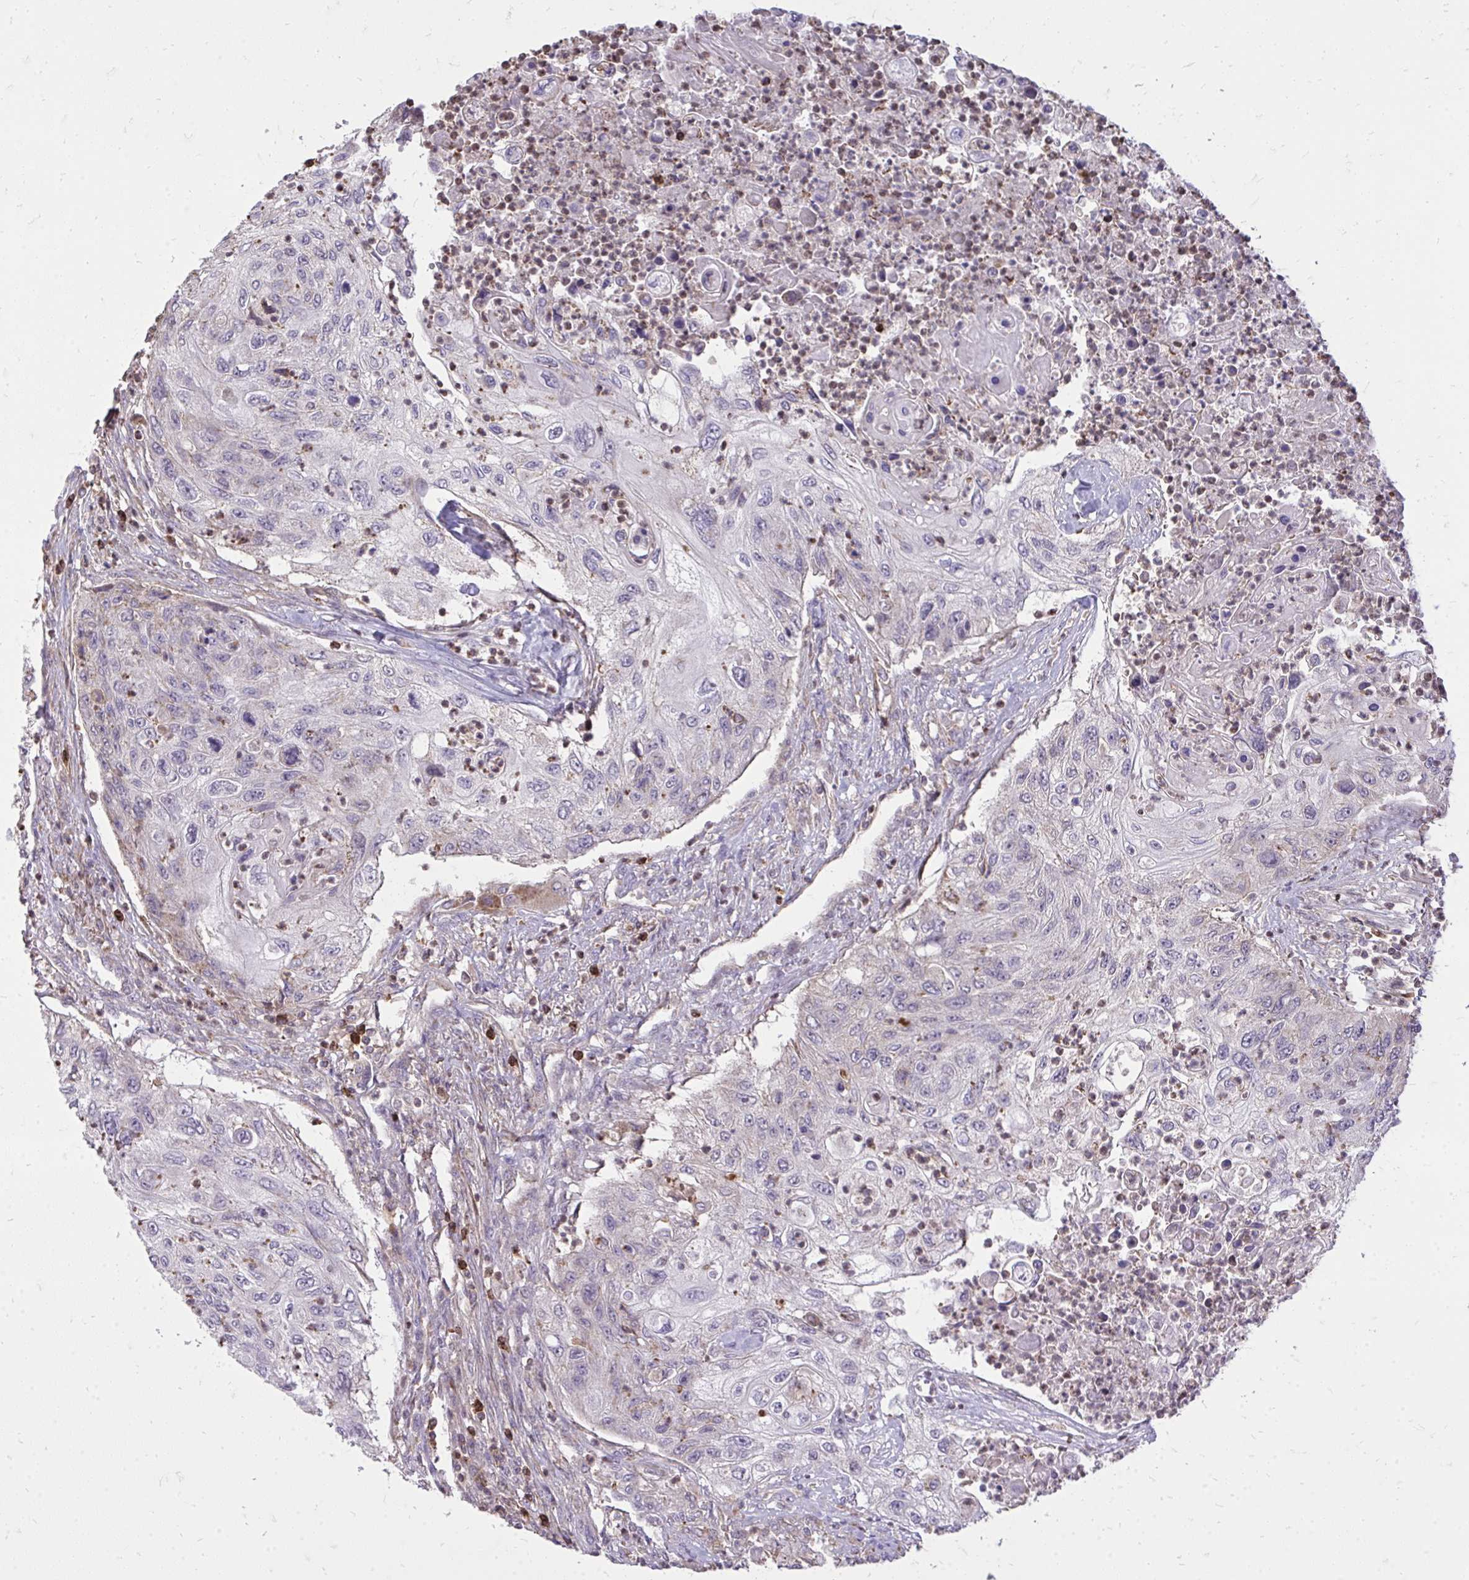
{"staining": {"intensity": "negative", "quantity": "none", "location": "none"}, "tissue": "urothelial cancer", "cell_type": "Tumor cells", "image_type": "cancer", "snomed": [{"axis": "morphology", "description": "Urothelial carcinoma, High grade"}, {"axis": "topography", "description": "Urinary bladder"}], "caption": "Micrograph shows no significant protein positivity in tumor cells of urothelial cancer.", "gene": "SLC7A5", "patient": {"sex": "female", "age": 60}}